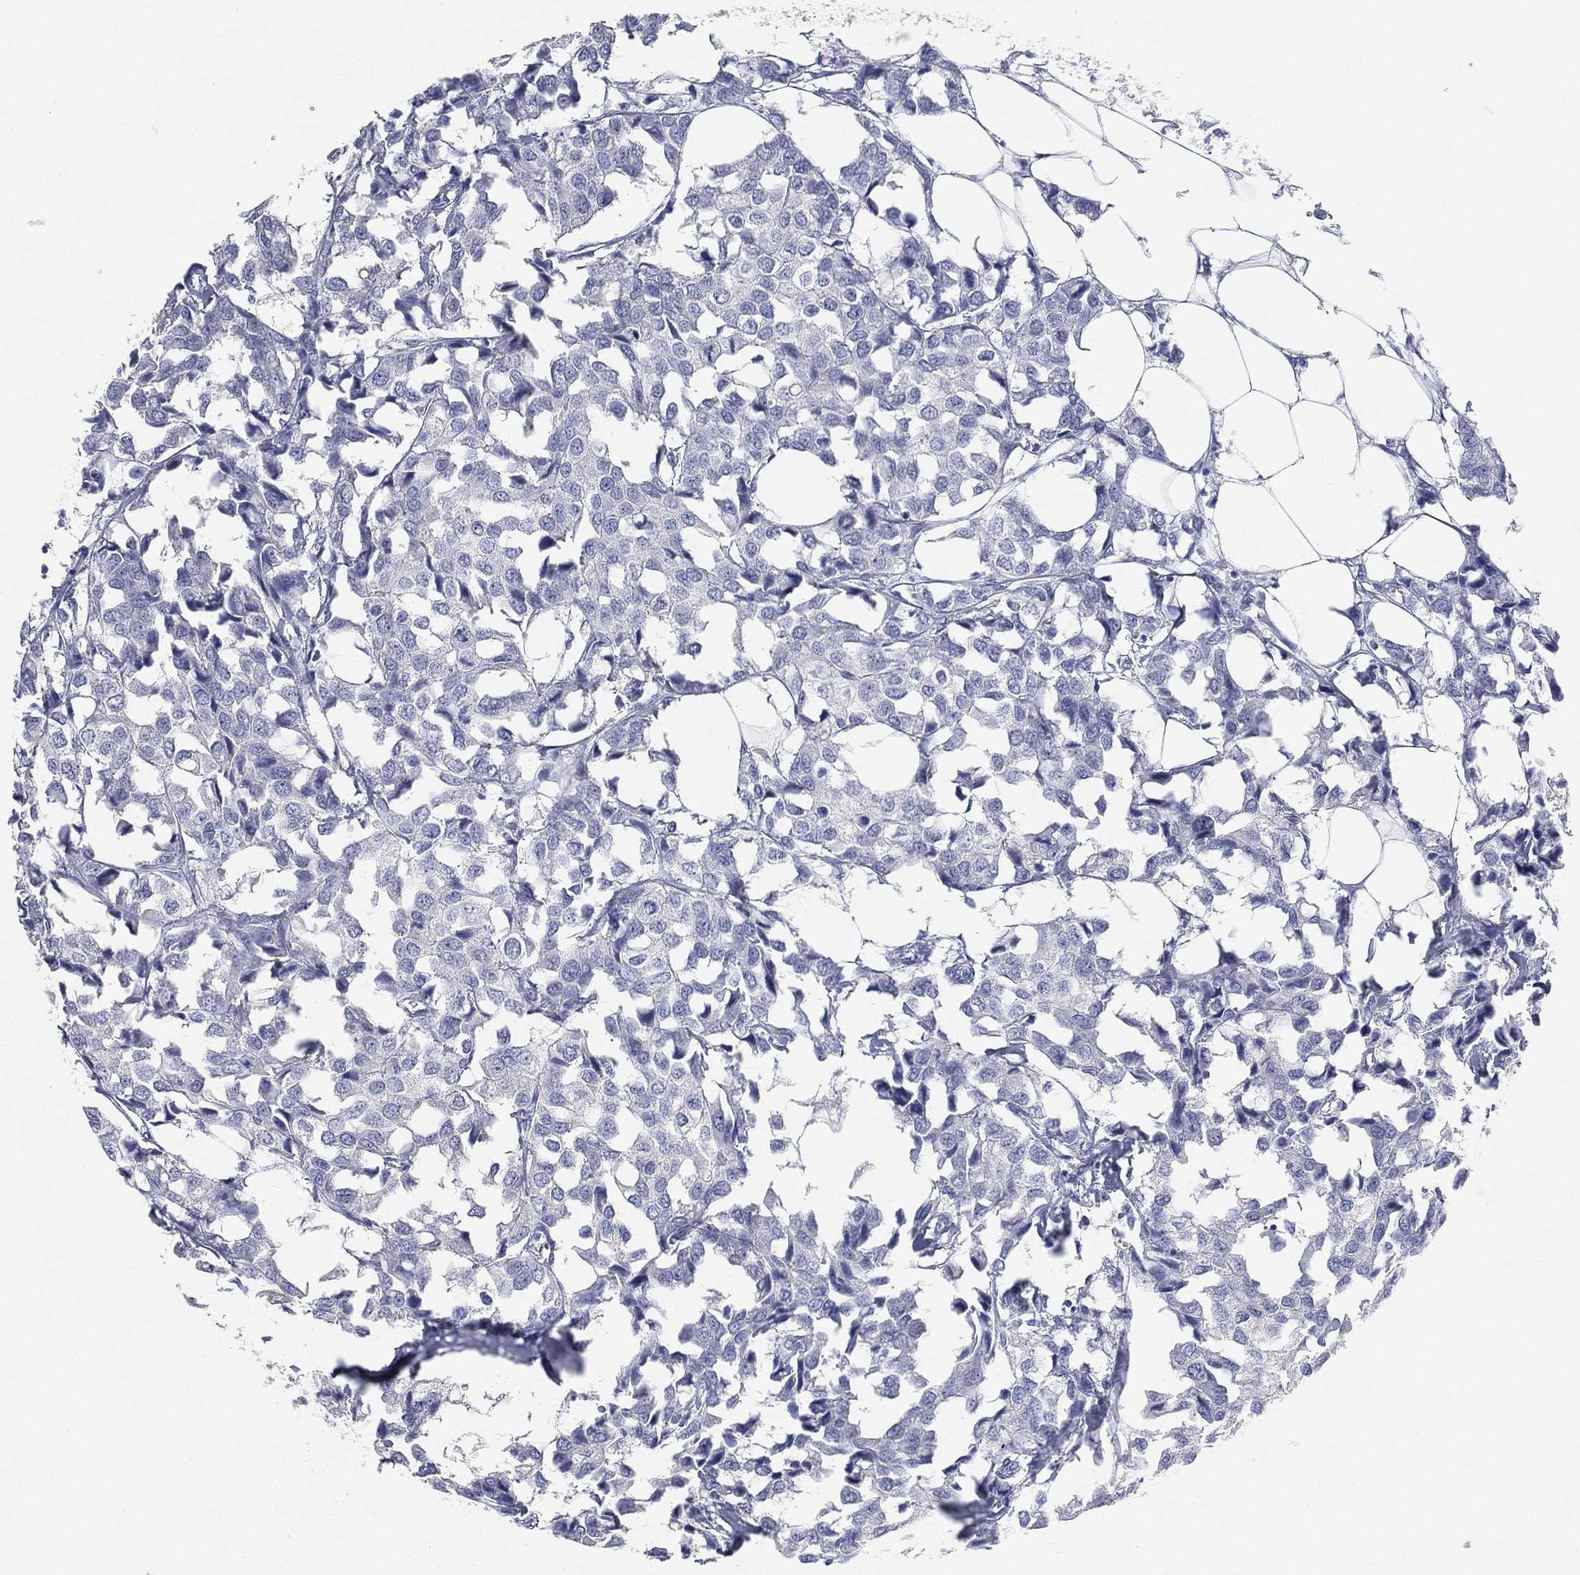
{"staining": {"intensity": "negative", "quantity": "none", "location": "none"}, "tissue": "breast cancer", "cell_type": "Tumor cells", "image_type": "cancer", "snomed": [{"axis": "morphology", "description": "Duct carcinoma"}, {"axis": "topography", "description": "Breast"}], "caption": "There is no significant positivity in tumor cells of breast cancer.", "gene": "FAM187B", "patient": {"sex": "female", "age": 80}}